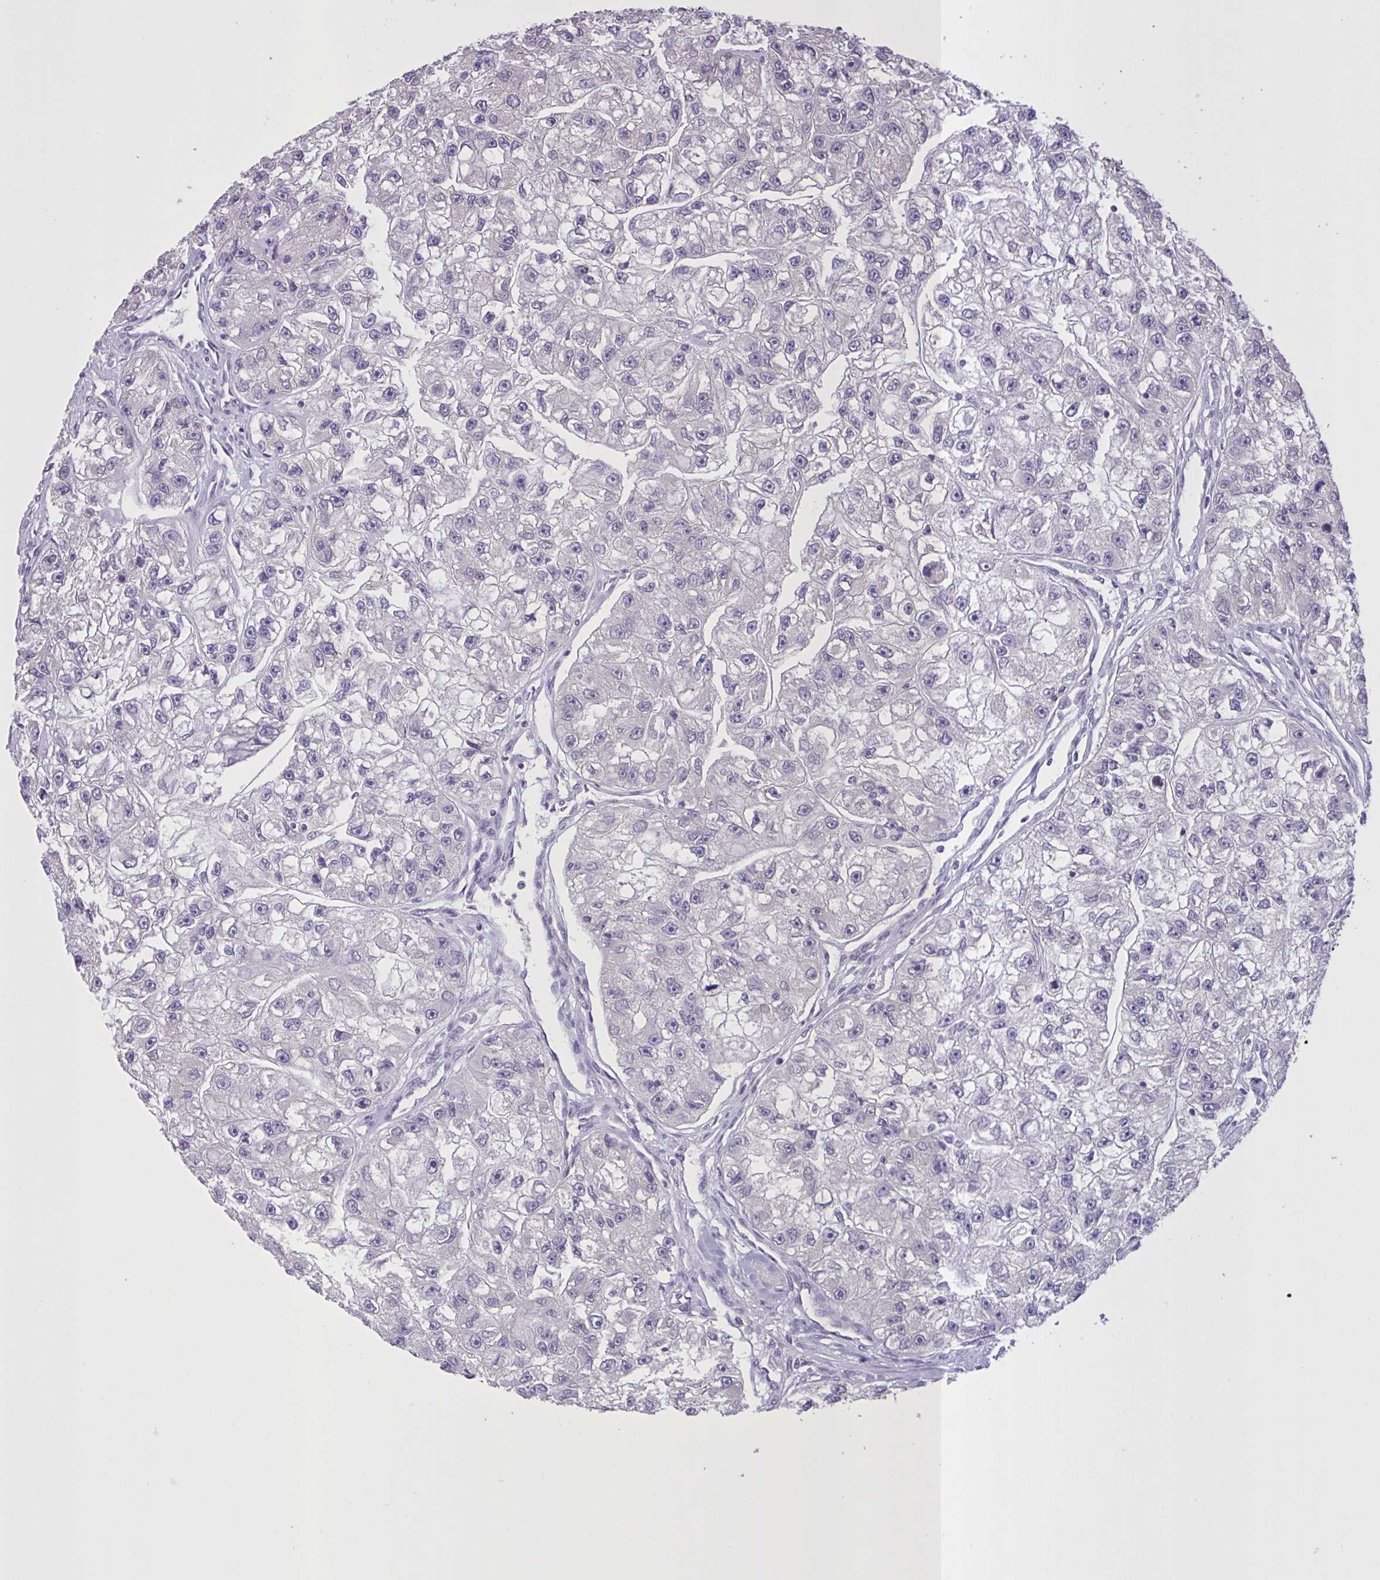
{"staining": {"intensity": "negative", "quantity": "none", "location": "none"}, "tissue": "renal cancer", "cell_type": "Tumor cells", "image_type": "cancer", "snomed": [{"axis": "morphology", "description": "Adenocarcinoma, NOS"}, {"axis": "topography", "description": "Kidney"}], "caption": "The IHC image has no significant positivity in tumor cells of adenocarcinoma (renal) tissue. (Brightfield microscopy of DAB (3,3'-diaminobenzidine) immunohistochemistry (IHC) at high magnification).", "gene": "MRGPRX2", "patient": {"sex": "male", "age": 63}}